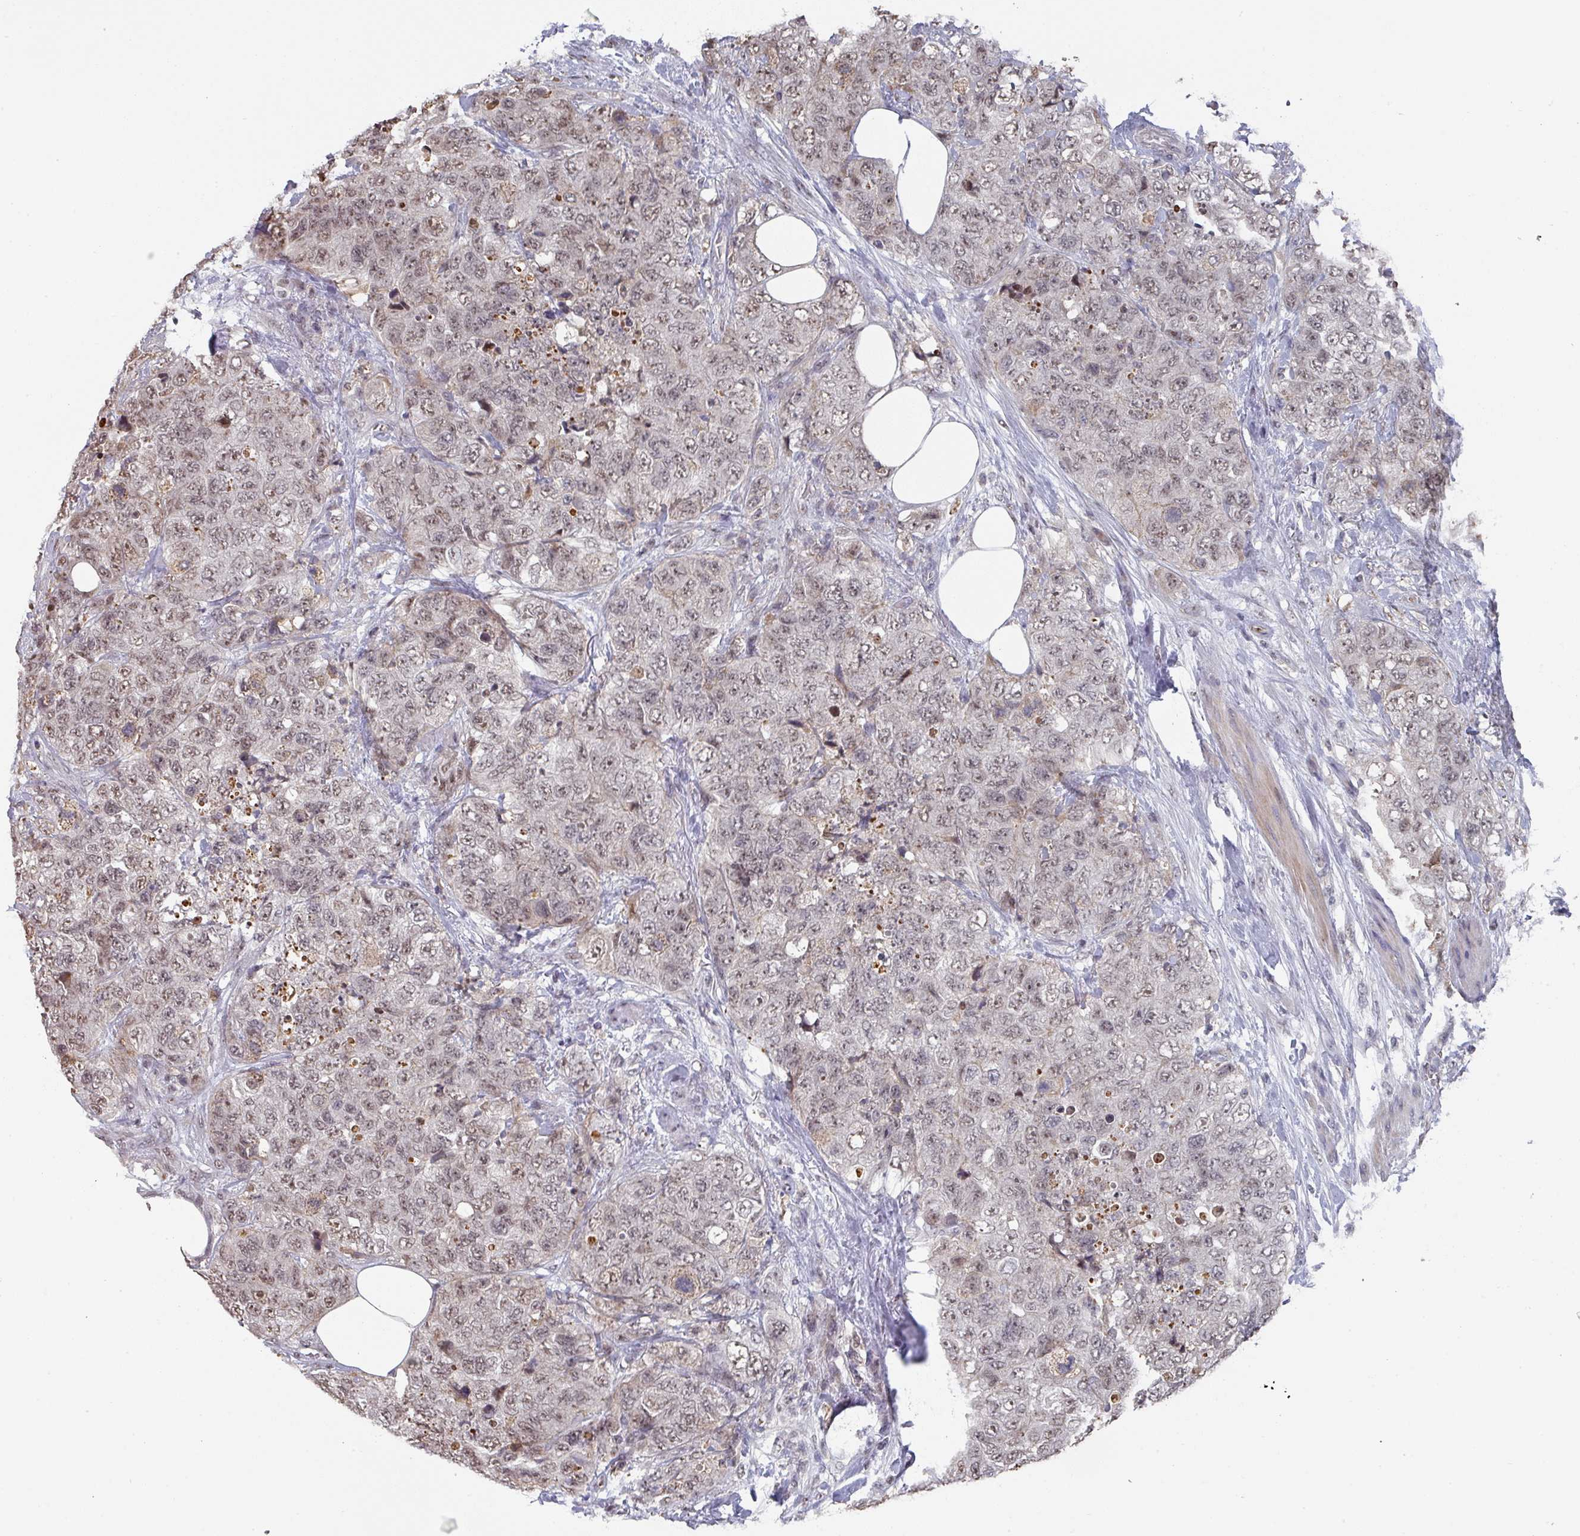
{"staining": {"intensity": "weak", "quantity": ">75%", "location": "nuclear"}, "tissue": "urothelial cancer", "cell_type": "Tumor cells", "image_type": "cancer", "snomed": [{"axis": "morphology", "description": "Urothelial carcinoma, High grade"}, {"axis": "topography", "description": "Urinary bladder"}], "caption": "A high-resolution histopathology image shows immunohistochemistry staining of high-grade urothelial carcinoma, which displays weak nuclear expression in approximately >75% of tumor cells.", "gene": "ZNF654", "patient": {"sex": "female", "age": 78}}